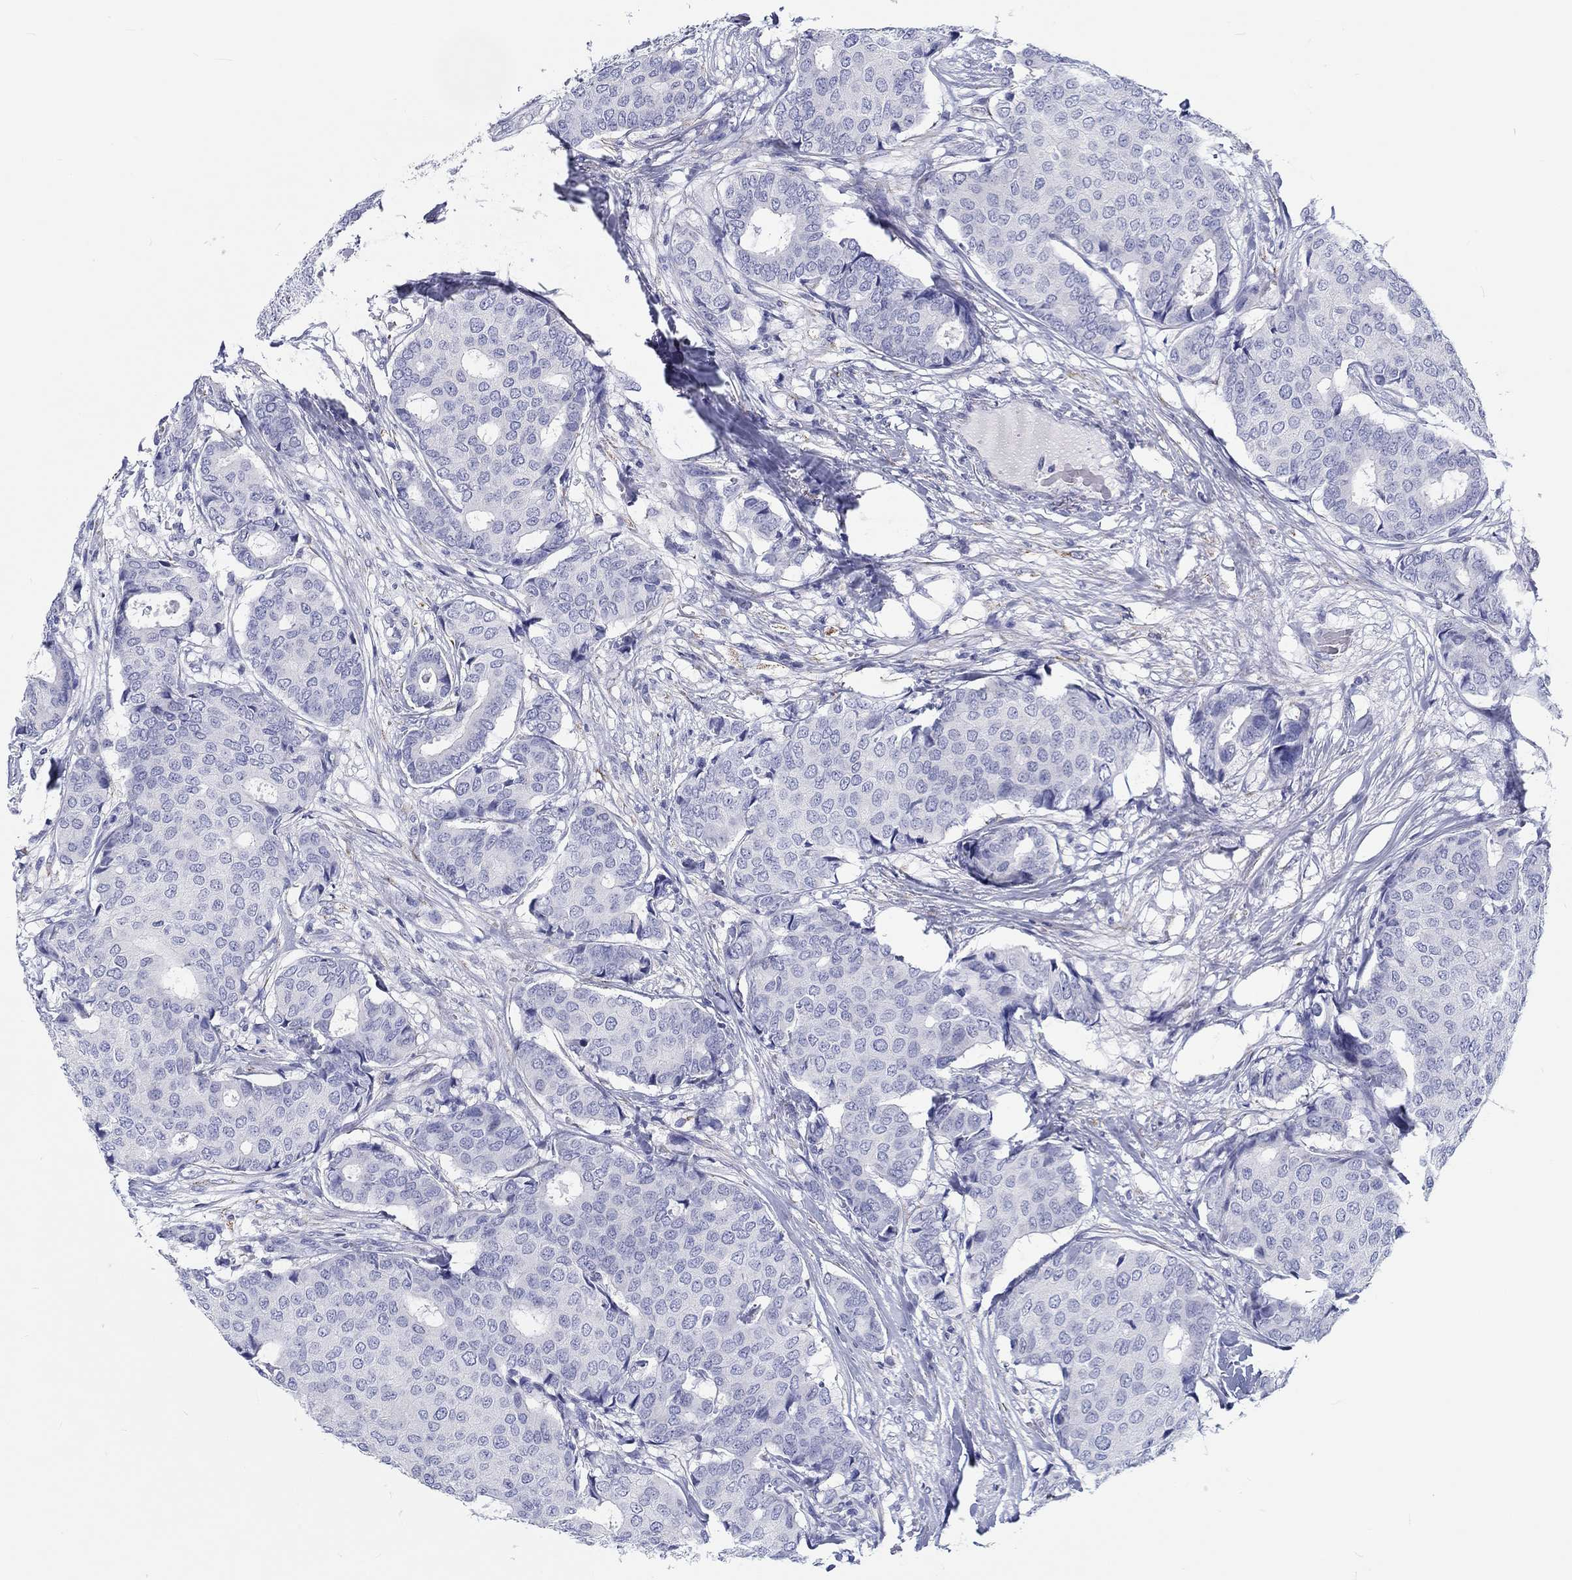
{"staining": {"intensity": "negative", "quantity": "none", "location": "none"}, "tissue": "breast cancer", "cell_type": "Tumor cells", "image_type": "cancer", "snomed": [{"axis": "morphology", "description": "Duct carcinoma"}, {"axis": "topography", "description": "Breast"}], "caption": "Tumor cells are negative for brown protein staining in breast infiltrating ductal carcinoma. (DAB (3,3'-diaminobenzidine) immunohistochemistry, high magnification).", "gene": "H1-1", "patient": {"sex": "female", "age": 75}}